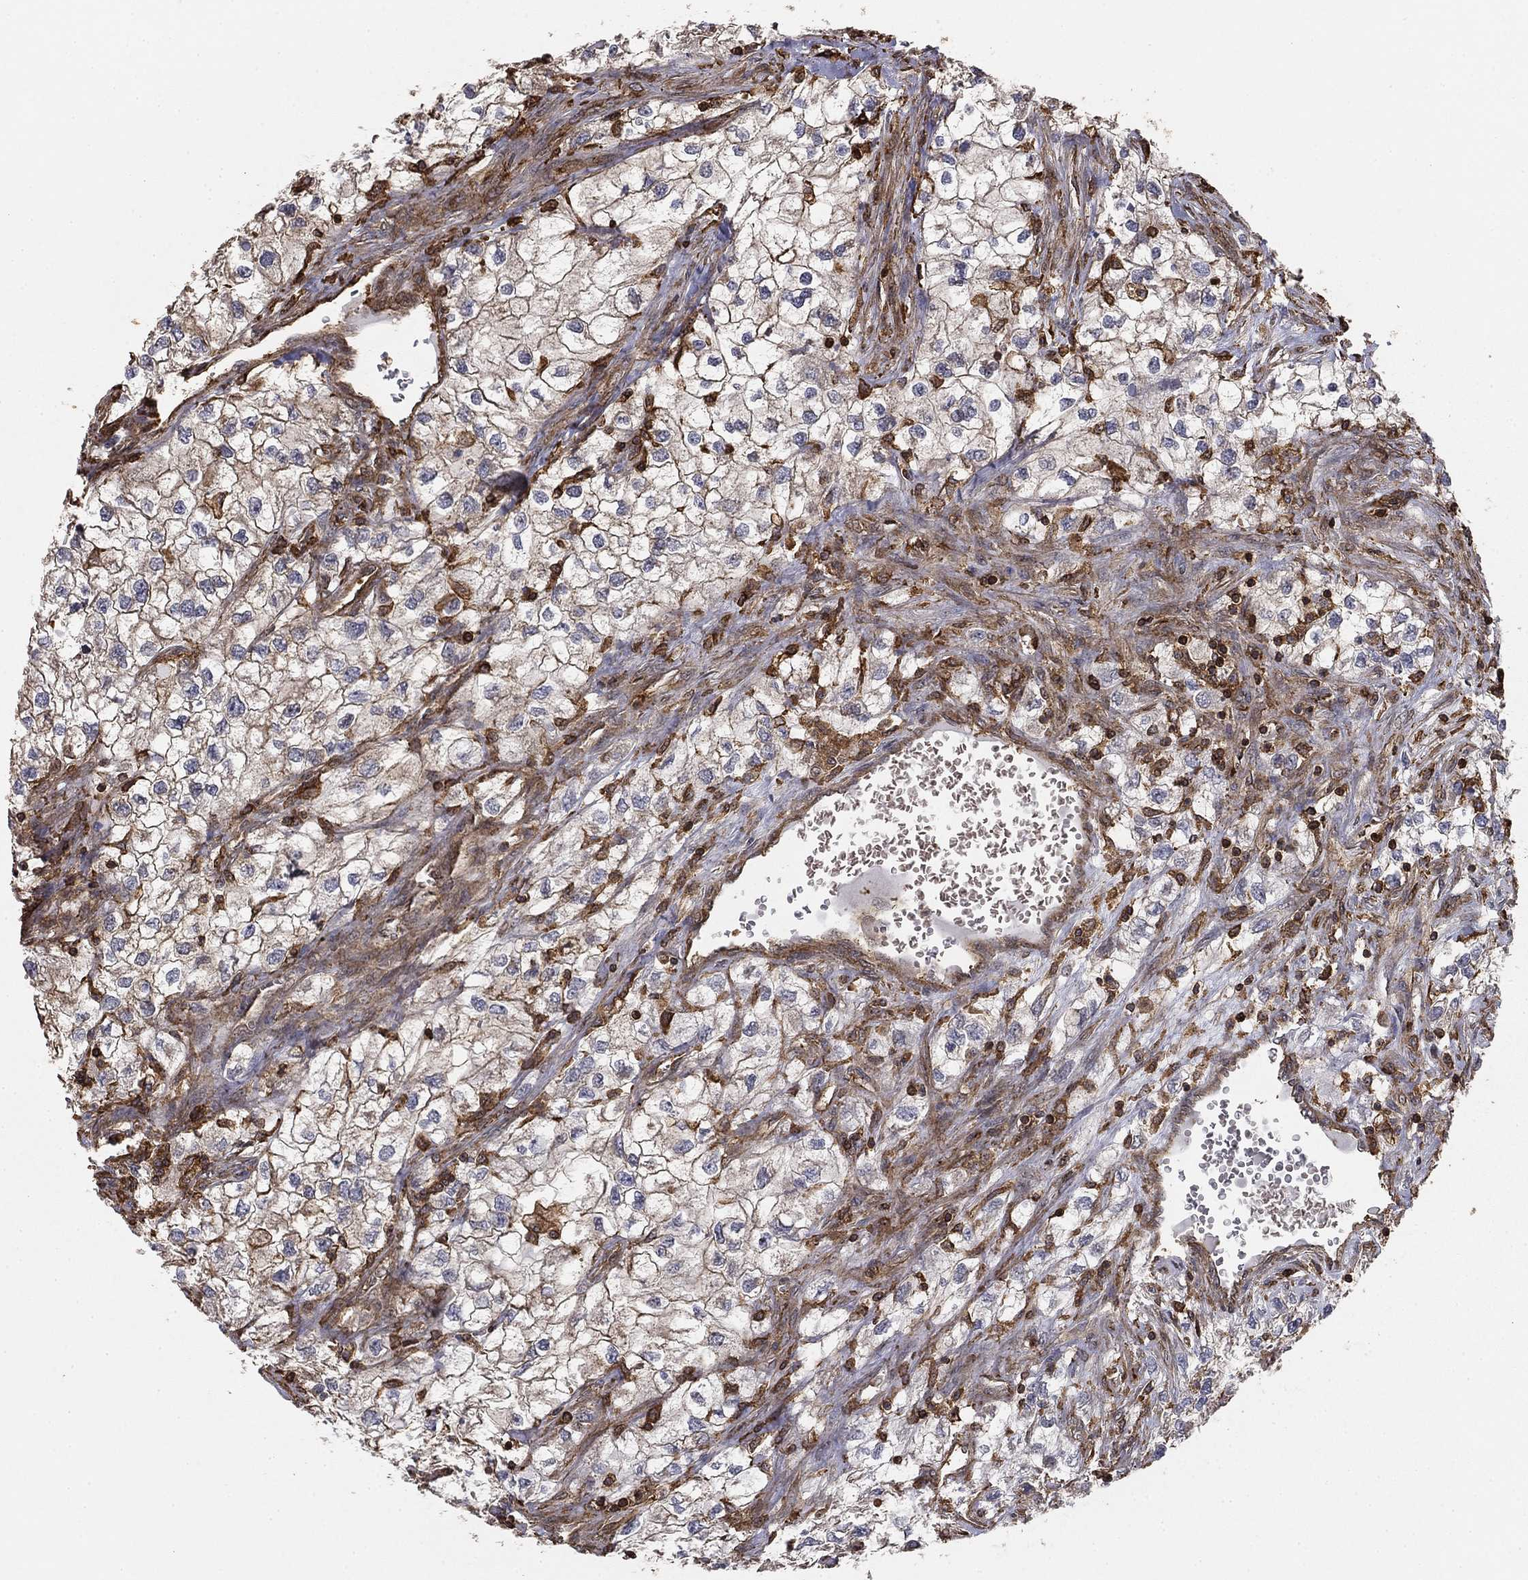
{"staining": {"intensity": "moderate", "quantity": "<25%", "location": "cytoplasmic/membranous"}, "tissue": "renal cancer", "cell_type": "Tumor cells", "image_type": "cancer", "snomed": [{"axis": "morphology", "description": "Adenocarcinoma, NOS"}, {"axis": "topography", "description": "Kidney"}], "caption": "Brown immunohistochemical staining in human adenocarcinoma (renal) demonstrates moderate cytoplasmic/membranous positivity in about <25% of tumor cells.", "gene": "HABP4", "patient": {"sex": "male", "age": 59}}